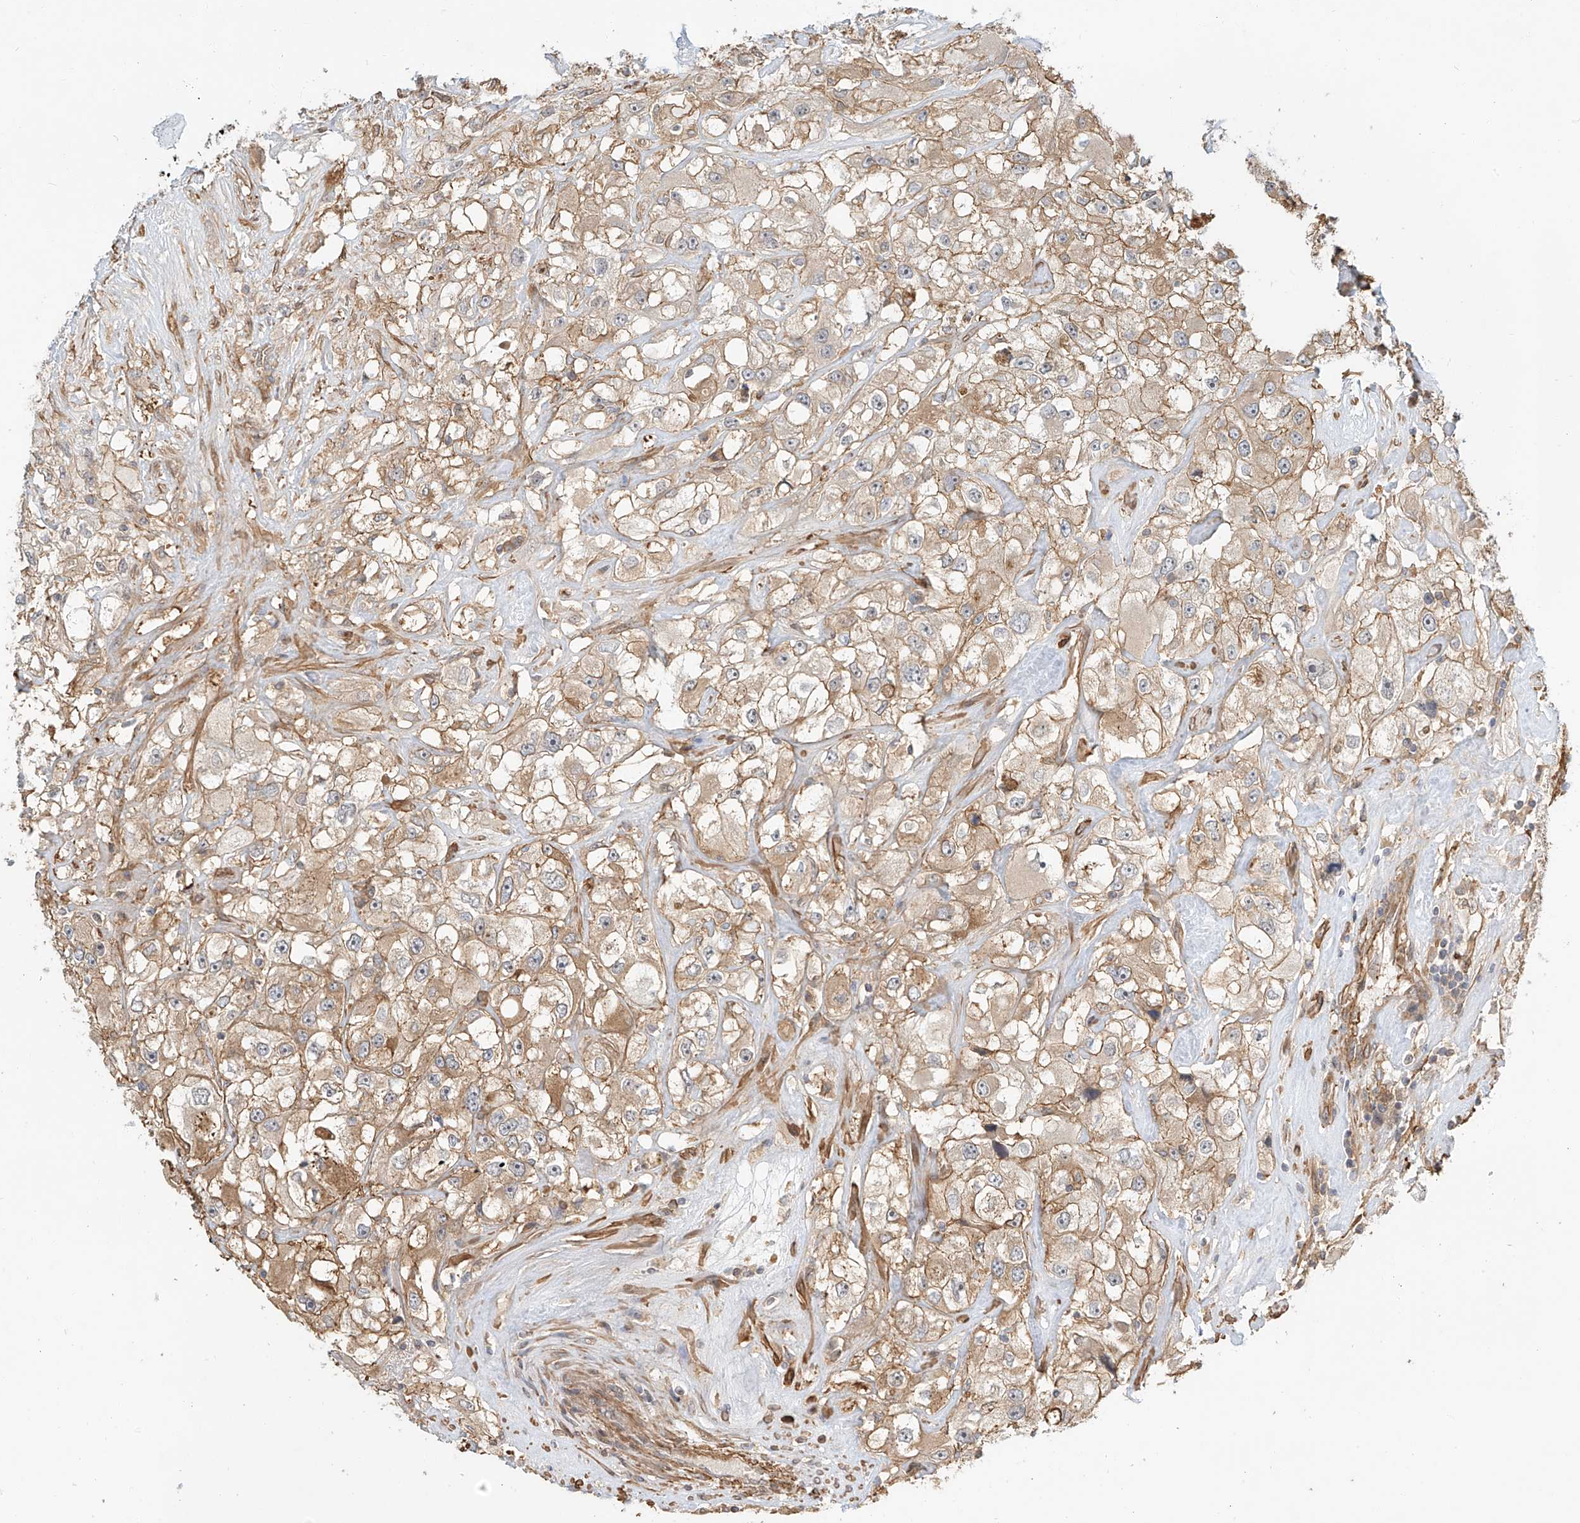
{"staining": {"intensity": "weak", "quantity": ">75%", "location": "cytoplasmic/membranous"}, "tissue": "renal cancer", "cell_type": "Tumor cells", "image_type": "cancer", "snomed": [{"axis": "morphology", "description": "Adenocarcinoma, NOS"}, {"axis": "topography", "description": "Kidney"}], "caption": "Immunohistochemical staining of adenocarcinoma (renal) exhibits weak cytoplasmic/membranous protein staining in about >75% of tumor cells.", "gene": "CSMD3", "patient": {"sex": "female", "age": 52}}